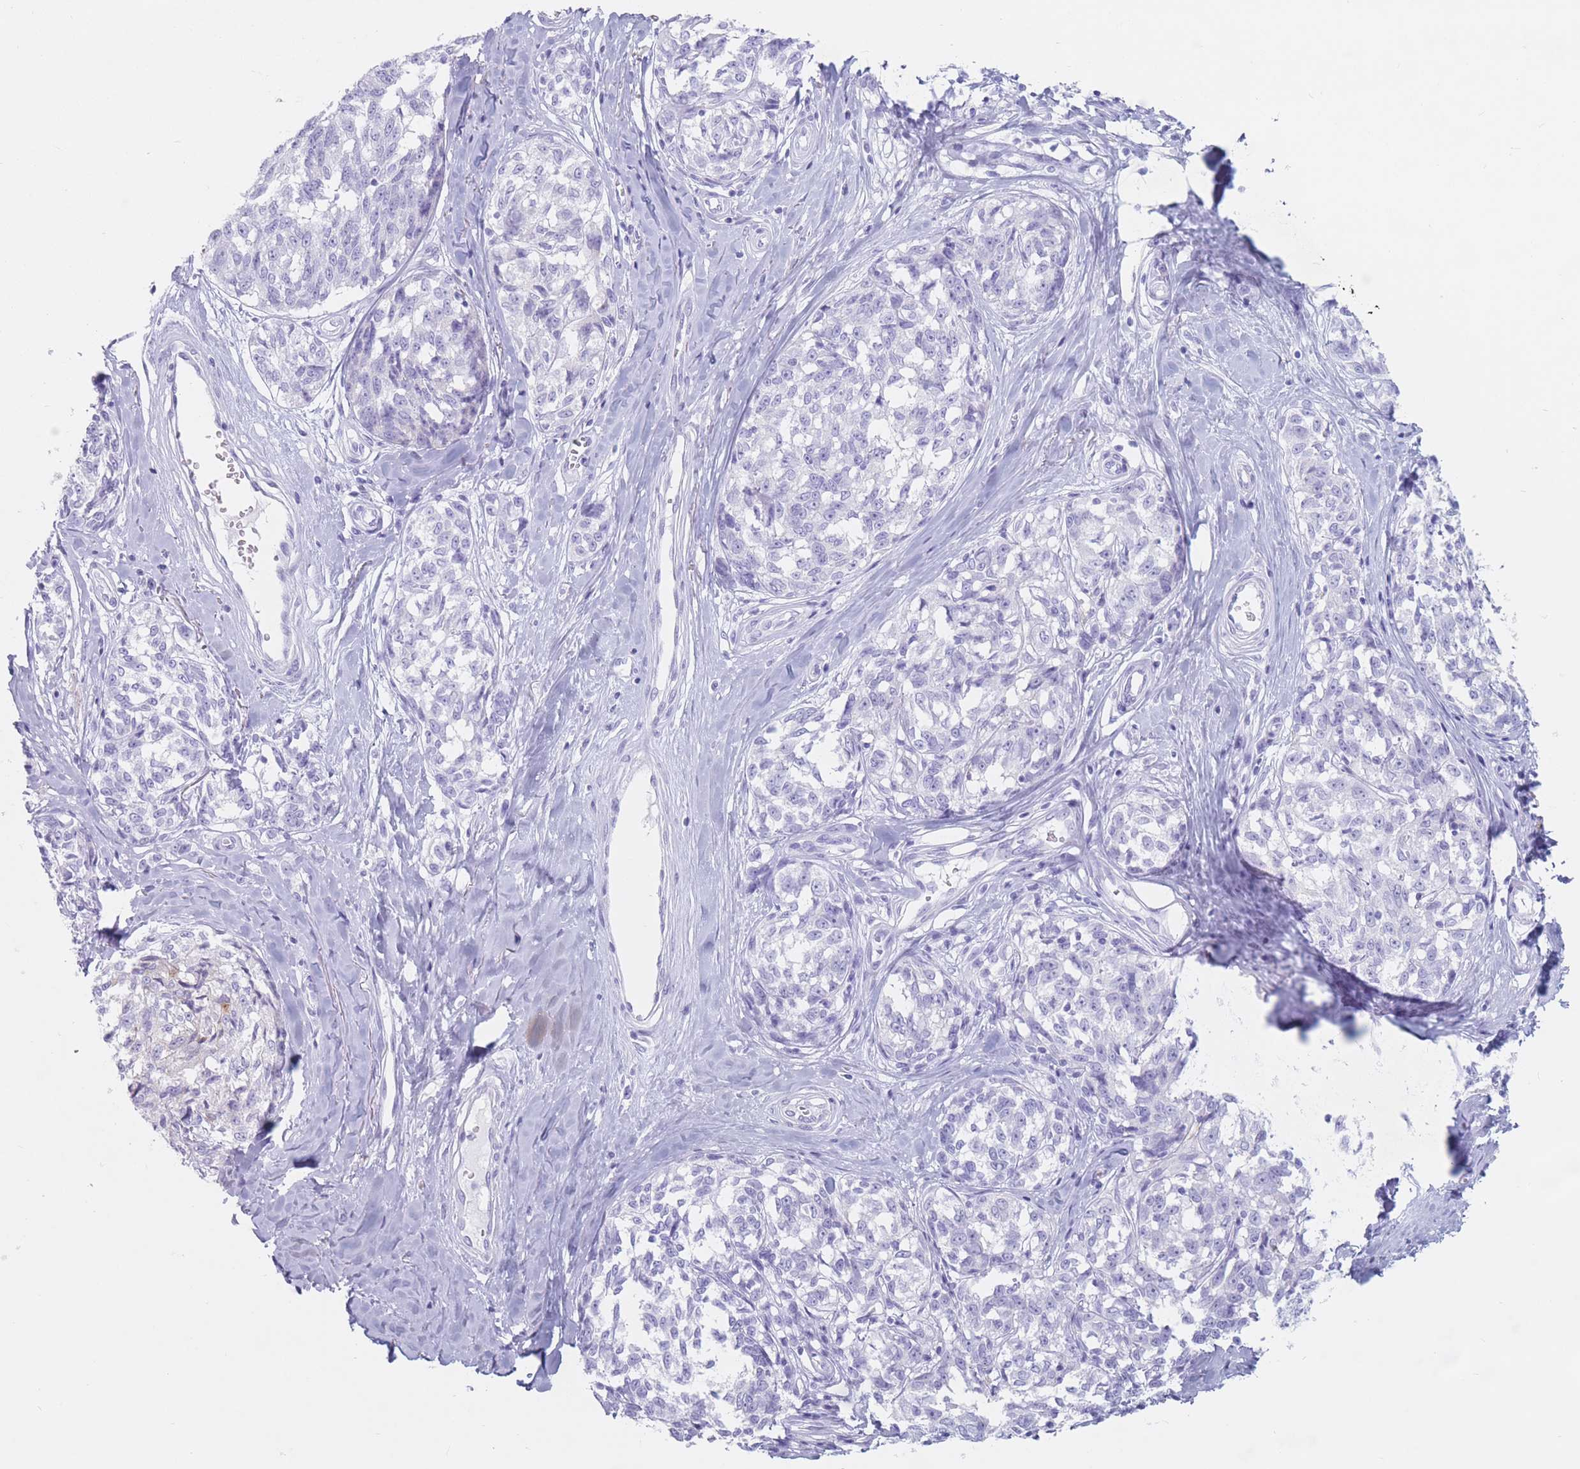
{"staining": {"intensity": "negative", "quantity": "none", "location": "none"}, "tissue": "melanoma", "cell_type": "Tumor cells", "image_type": "cancer", "snomed": [{"axis": "morphology", "description": "Normal tissue, NOS"}, {"axis": "morphology", "description": "Malignant melanoma, NOS"}, {"axis": "topography", "description": "Skin"}], "caption": "Immunohistochemical staining of melanoma shows no significant expression in tumor cells. The staining was performed using DAB to visualize the protein expression in brown, while the nuclei were stained in blue with hematoxylin (Magnification: 20x).", "gene": "ST3GAL5", "patient": {"sex": "female", "age": 64}}